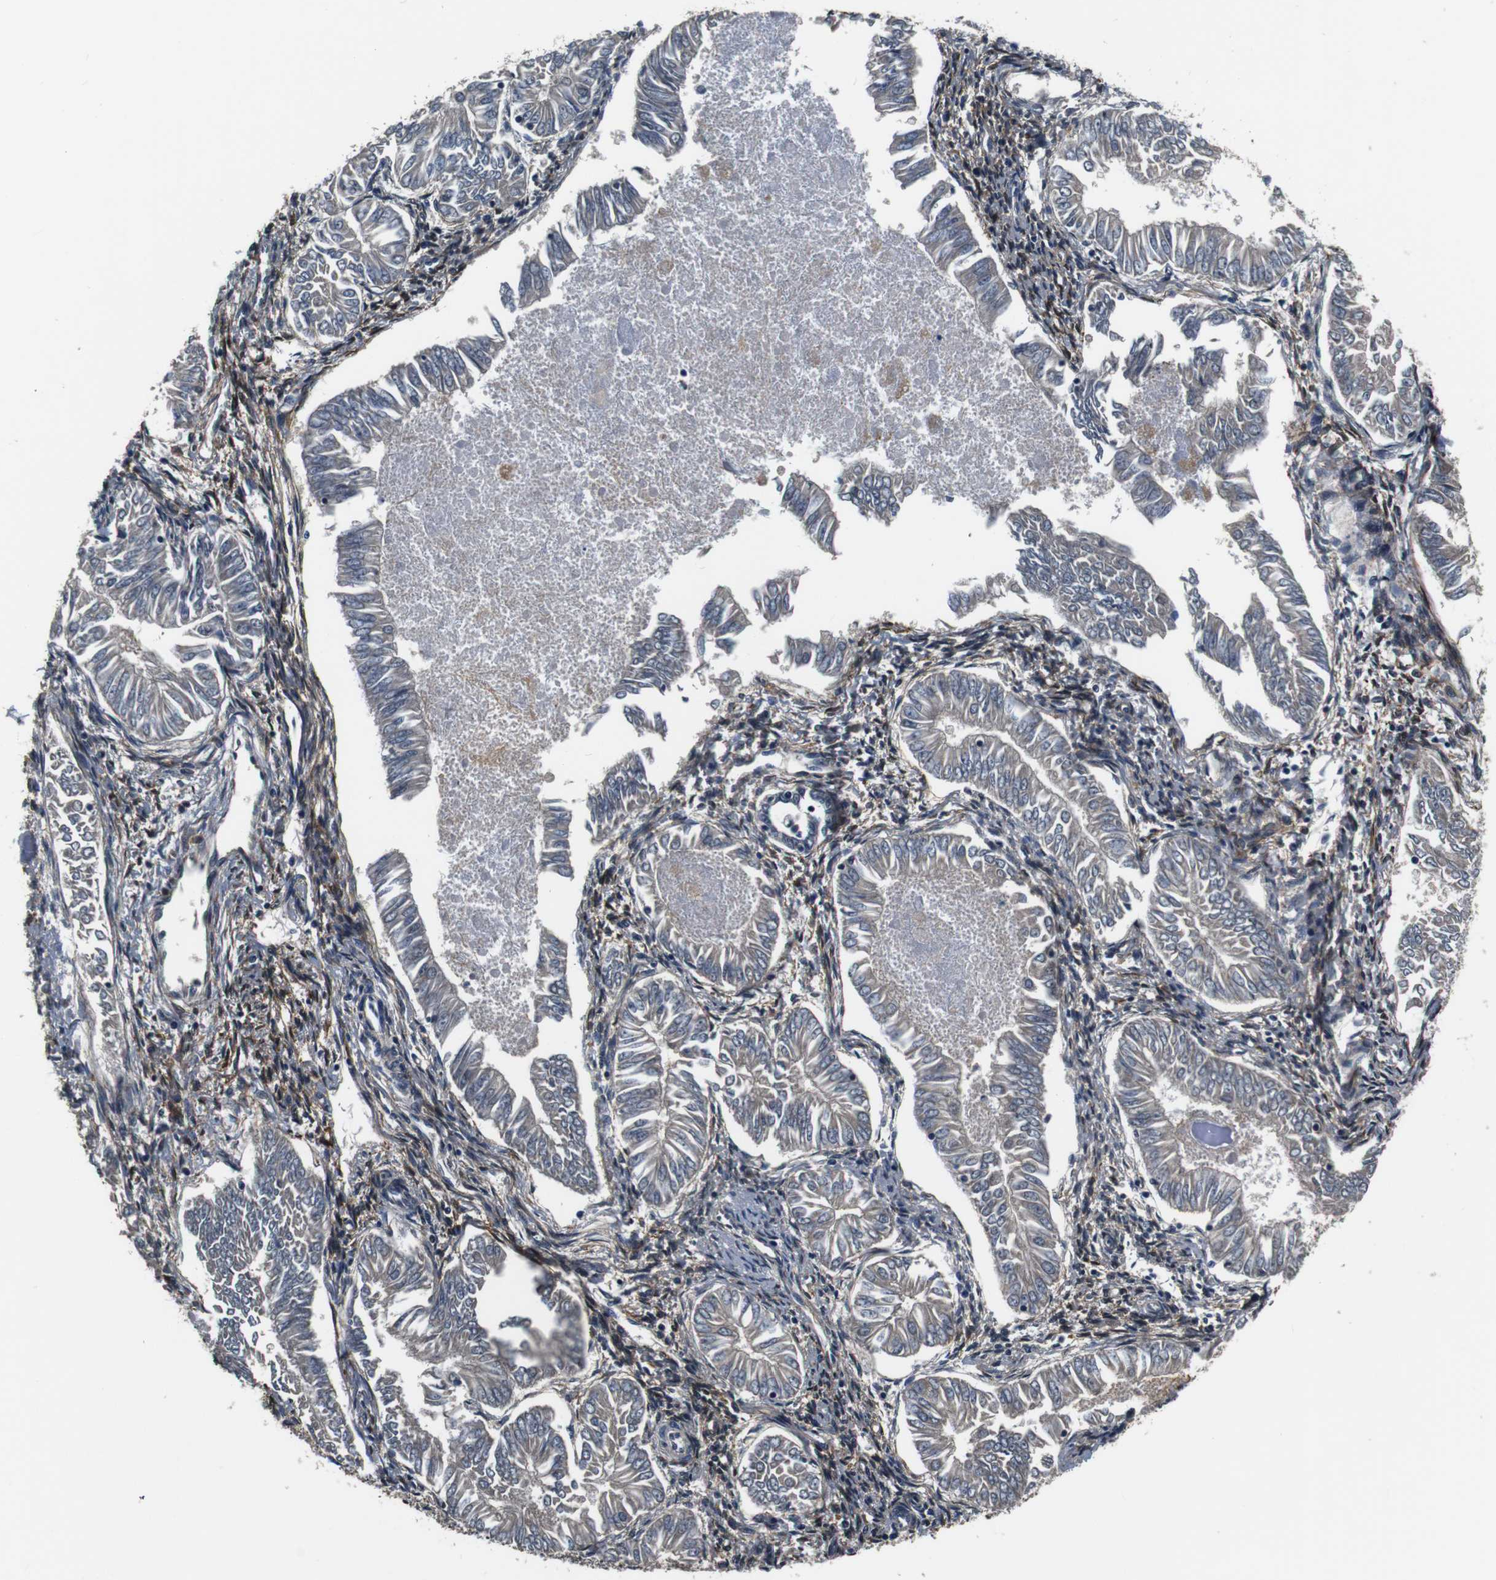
{"staining": {"intensity": "negative", "quantity": "none", "location": "none"}, "tissue": "endometrial cancer", "cell_type": "Tumor cells", "image_type": "cancer", "snomed": [{"axis": "morphology", "description": "Adenocarcinoma, NOS"}, {"axis": "topography", "description": "Endometrium"}], "caption": "Human adenocarcinoma (endometrial) stained for a protein using immunohistochemistry demonstrates no positivity in tumor cells.", "gene": "COL1A1", "patient": {"sex": "female", "age": 53}}